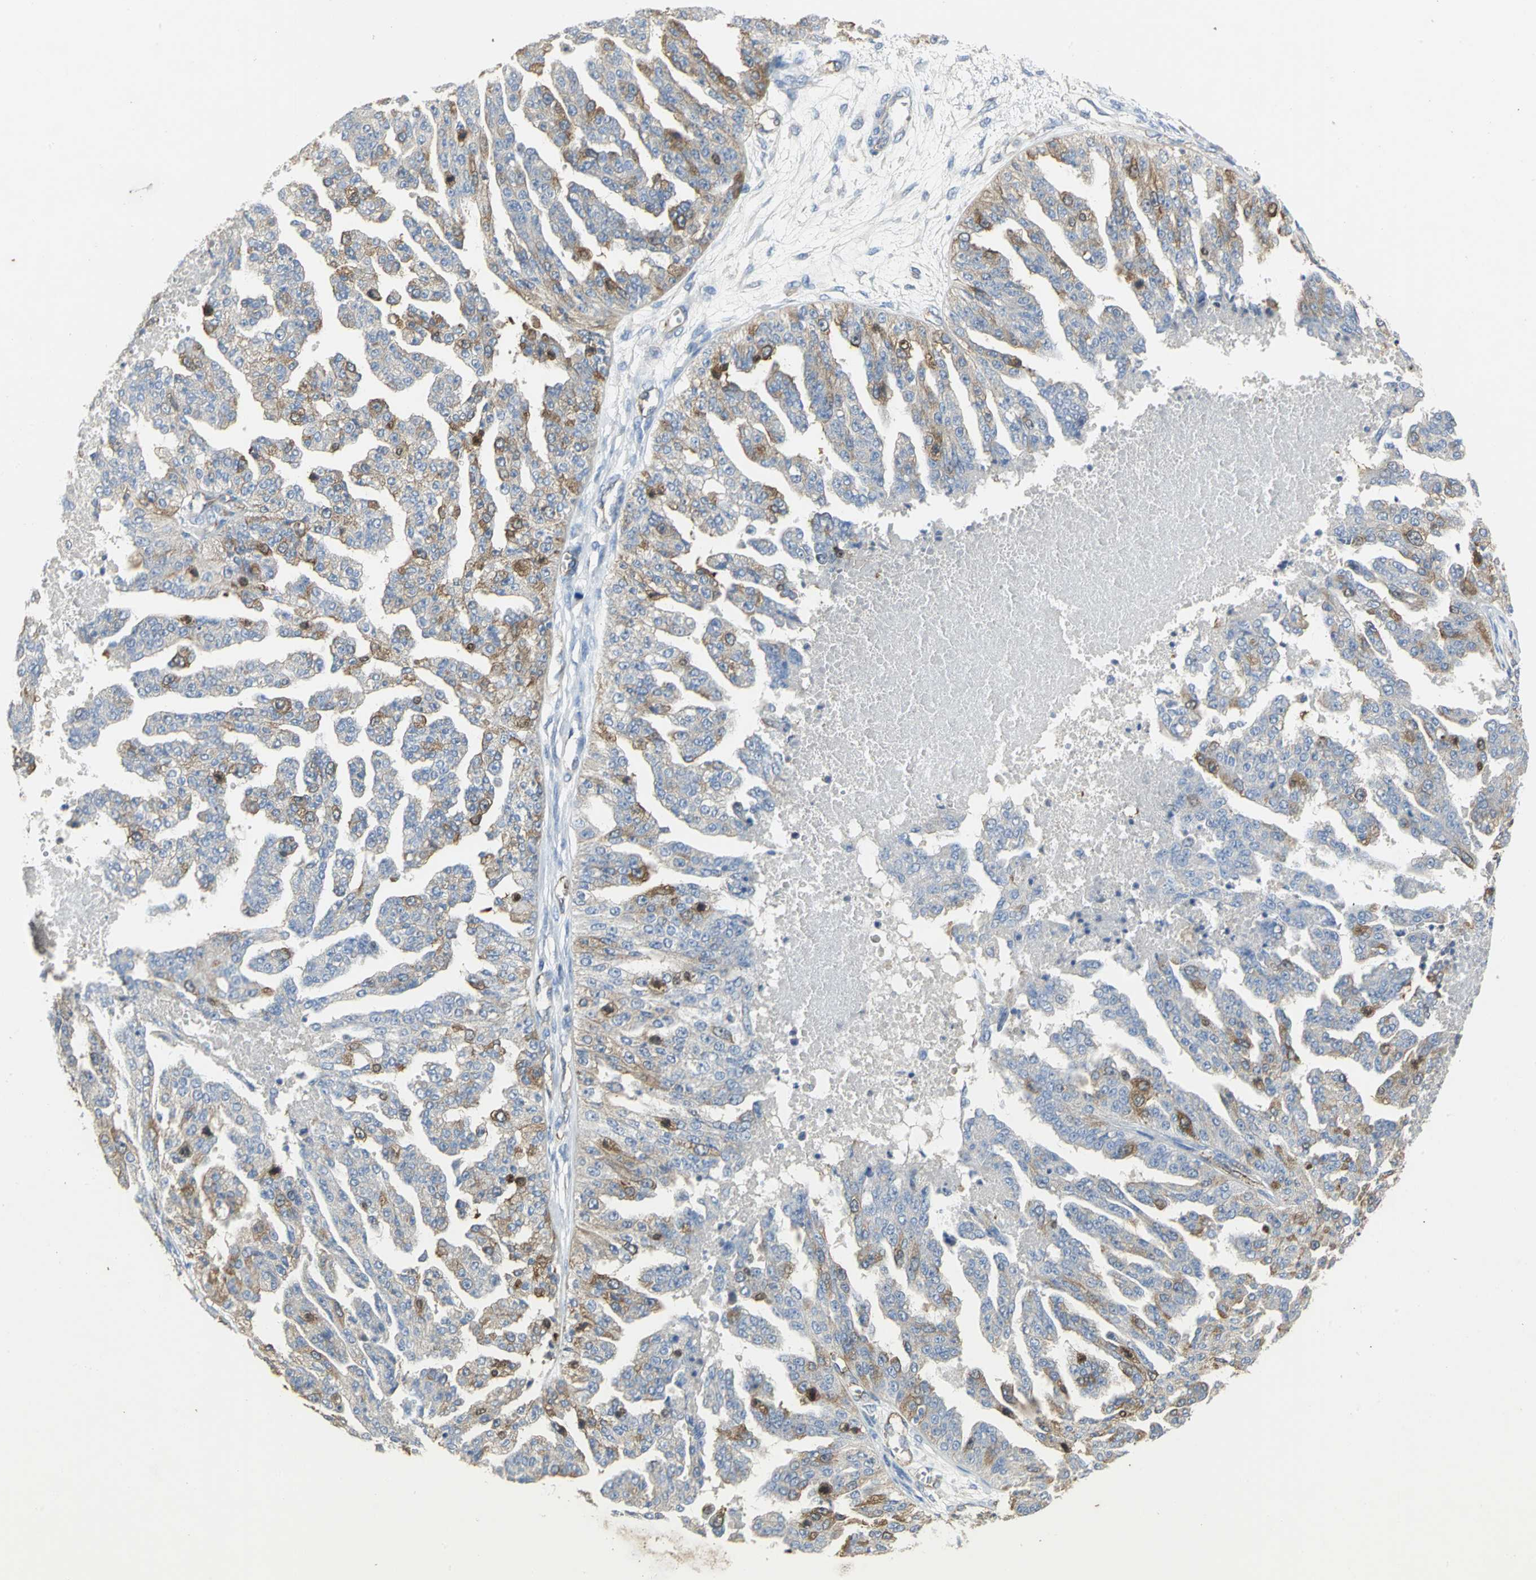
{"staining": {"intensity": "strong", "quantity": "<25%", "location": "cytoplasmic/membranous"}, "tissue": "ovarian cancer", "cell_type": "Tumor cells", "image_type": "cancer", "snomed": [{"axis": "morphology", "description": "Cystadenocarcinoma, serous, NOS"}, {"axis": "topography", "description": "Ovary"}], "caption": "Tumor cells reveal medium levels of strong cytoplasmic/membranous expression in about <25% of cells in human ovarian cancer (serous cystadenocarcinoma).", "gene": "DLGAP5", "patient": {"sex": "female", "age": 58}}